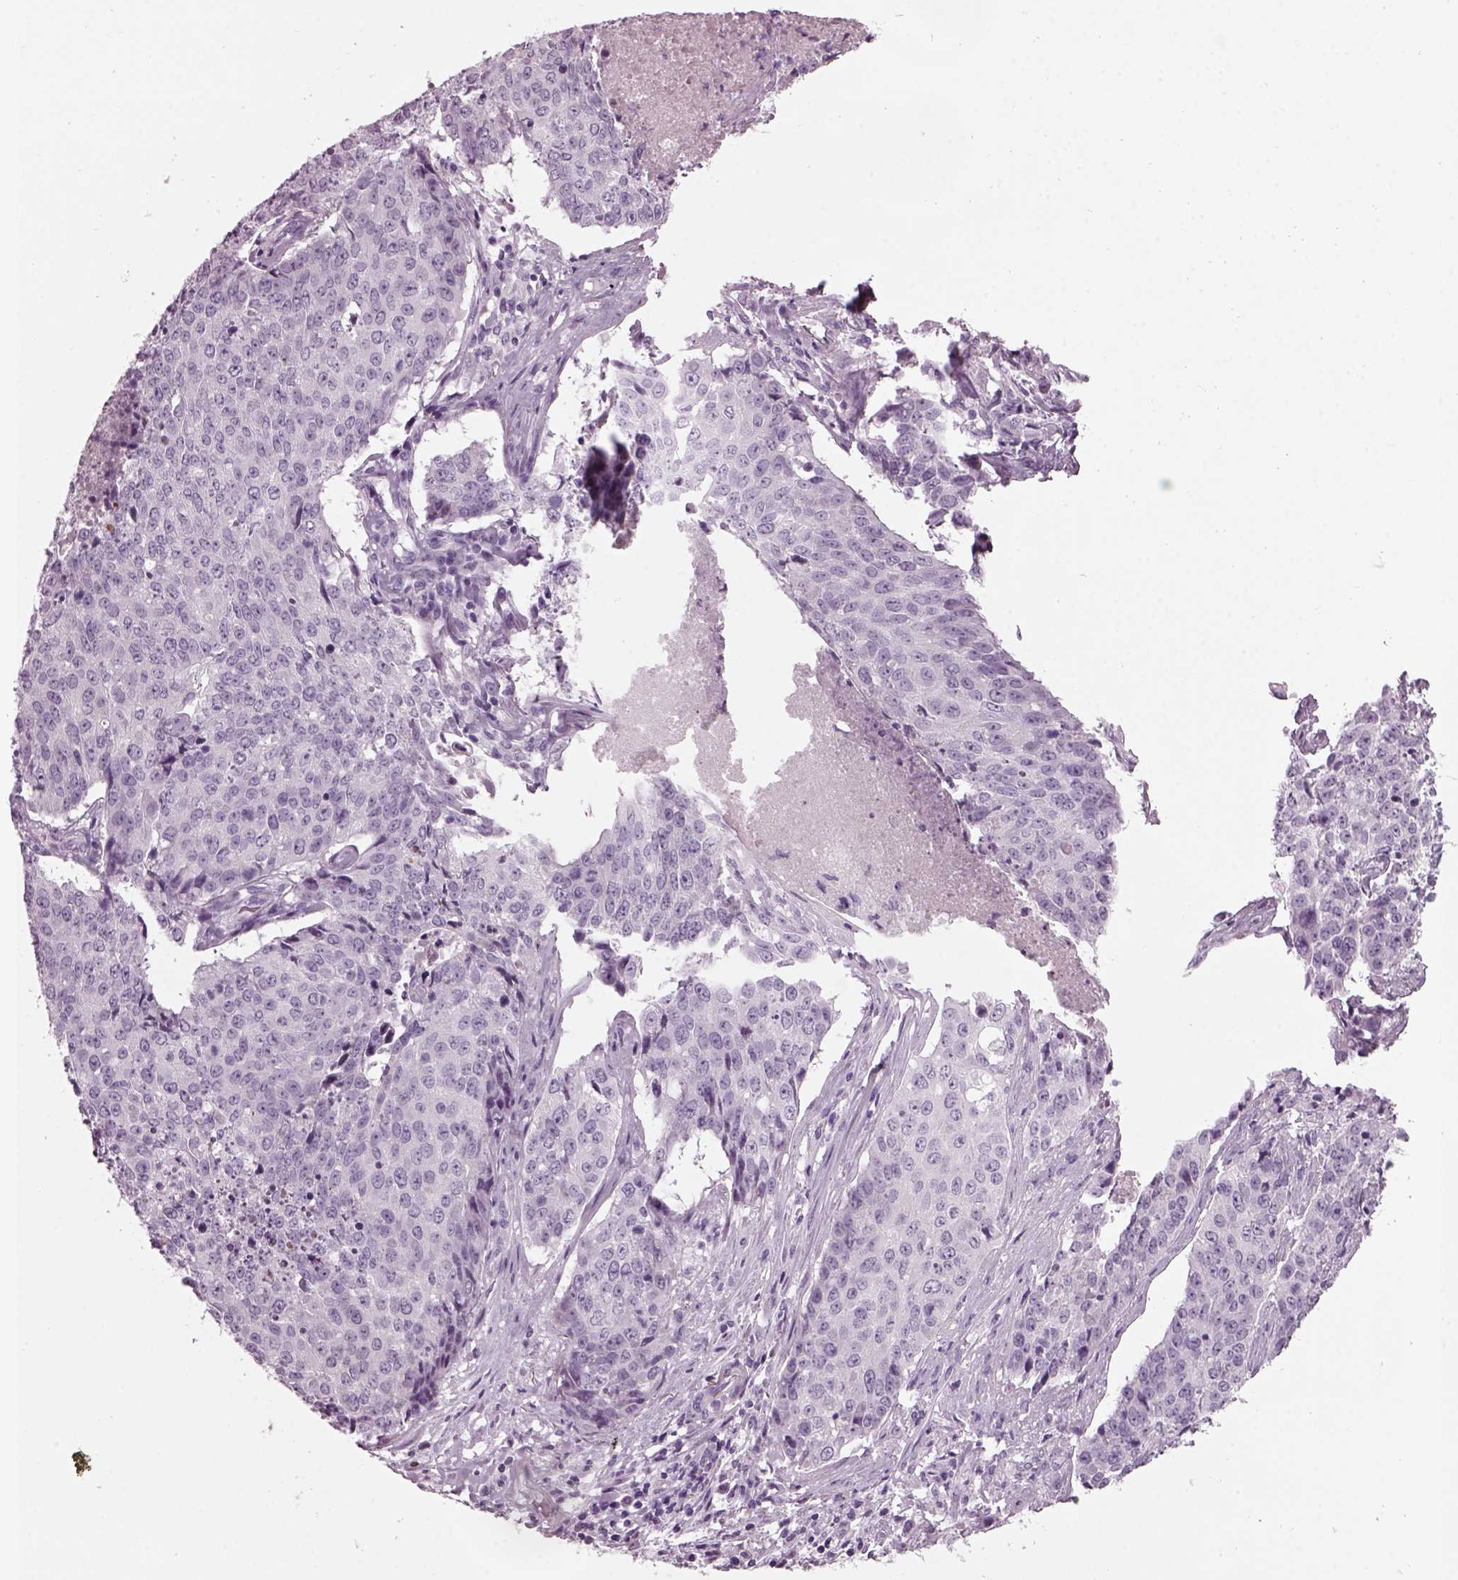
{"staining": {"intensity": "negative", "quantity": "none", "location": "none"}, "tissue": "lung cancer", "cell_type": "Tumor cells", "image_type": "cancer", "snomed": [{"axis": "morphology", "description": "Normal tissue, NOS"}, {"axis": "morphology", "description": "Squamous cell carcinoma, NOS"}, {"axis": "topography", "description": "Bronchus"}, {"axis": "topography", "description": "Lung"}], "caption": "Immunohistochemistry (IHC) image of neoplastic tissue: human squamous cell carcinoma (lung) stained with DAB (3,3'-diaminobenzidine) reveals no significant protein staining in tumor cells.", "gene": "DPYSL5", "patient": {"sex": "male", "age": 64}}